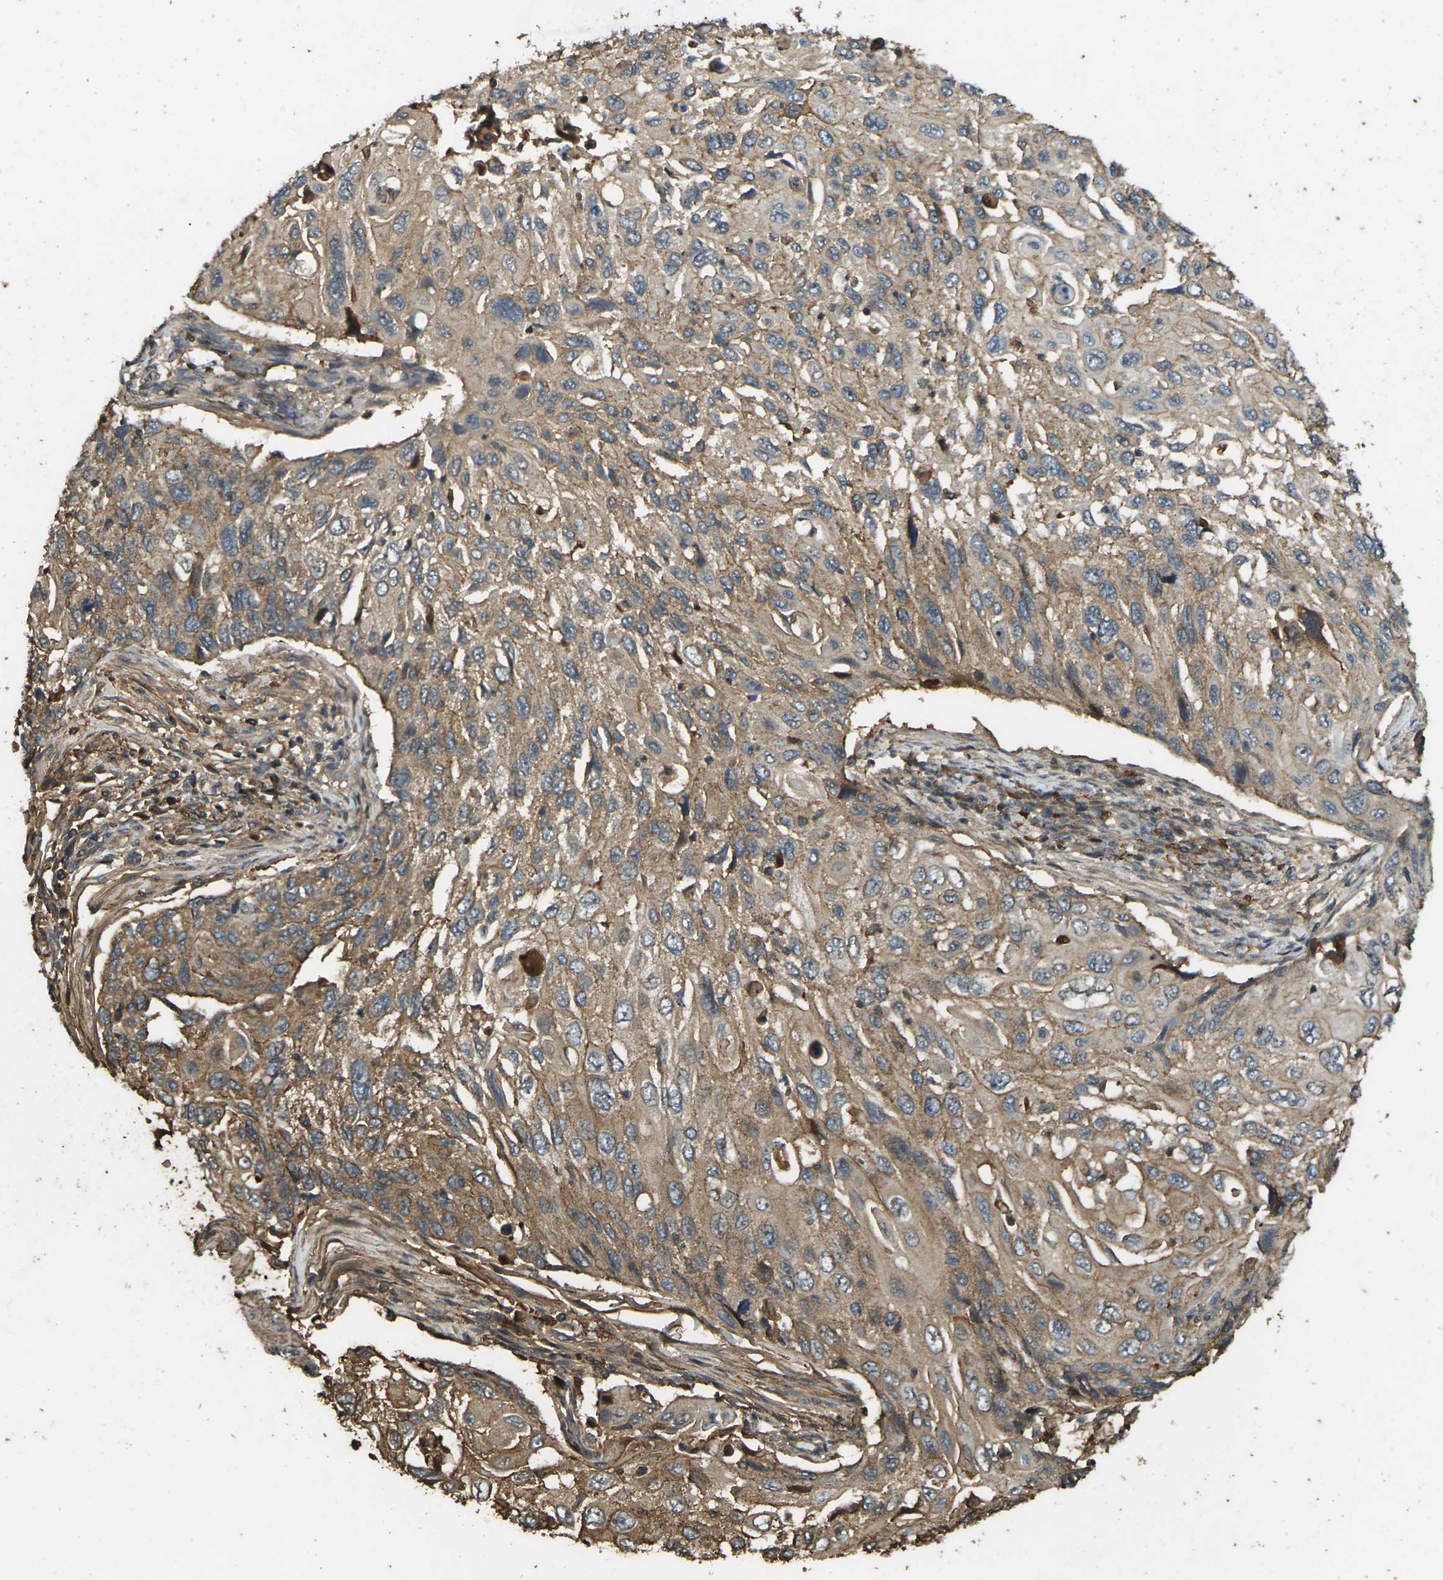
{"staining": {"intensity": "moderate", "quantity": ">75%", "location": "cytoplasmic/membranous"}, "tissue": "cervical cancer", "cell_type": "Tumor cells", "image_type": "cancer", "snomed": [{"axis": "morphology", "description": "Squamous cell carcinoma, NOS"}, {"axis": "topography", "description": "Cervix"}], "caption": "Tumor cells display medium levels of moderate cytoplasmic/membranous staining in approximately >75% of cells in human cervical cancer.", "gene": "CYP1B1", "patient": {"sex": "female", "age": 70}}